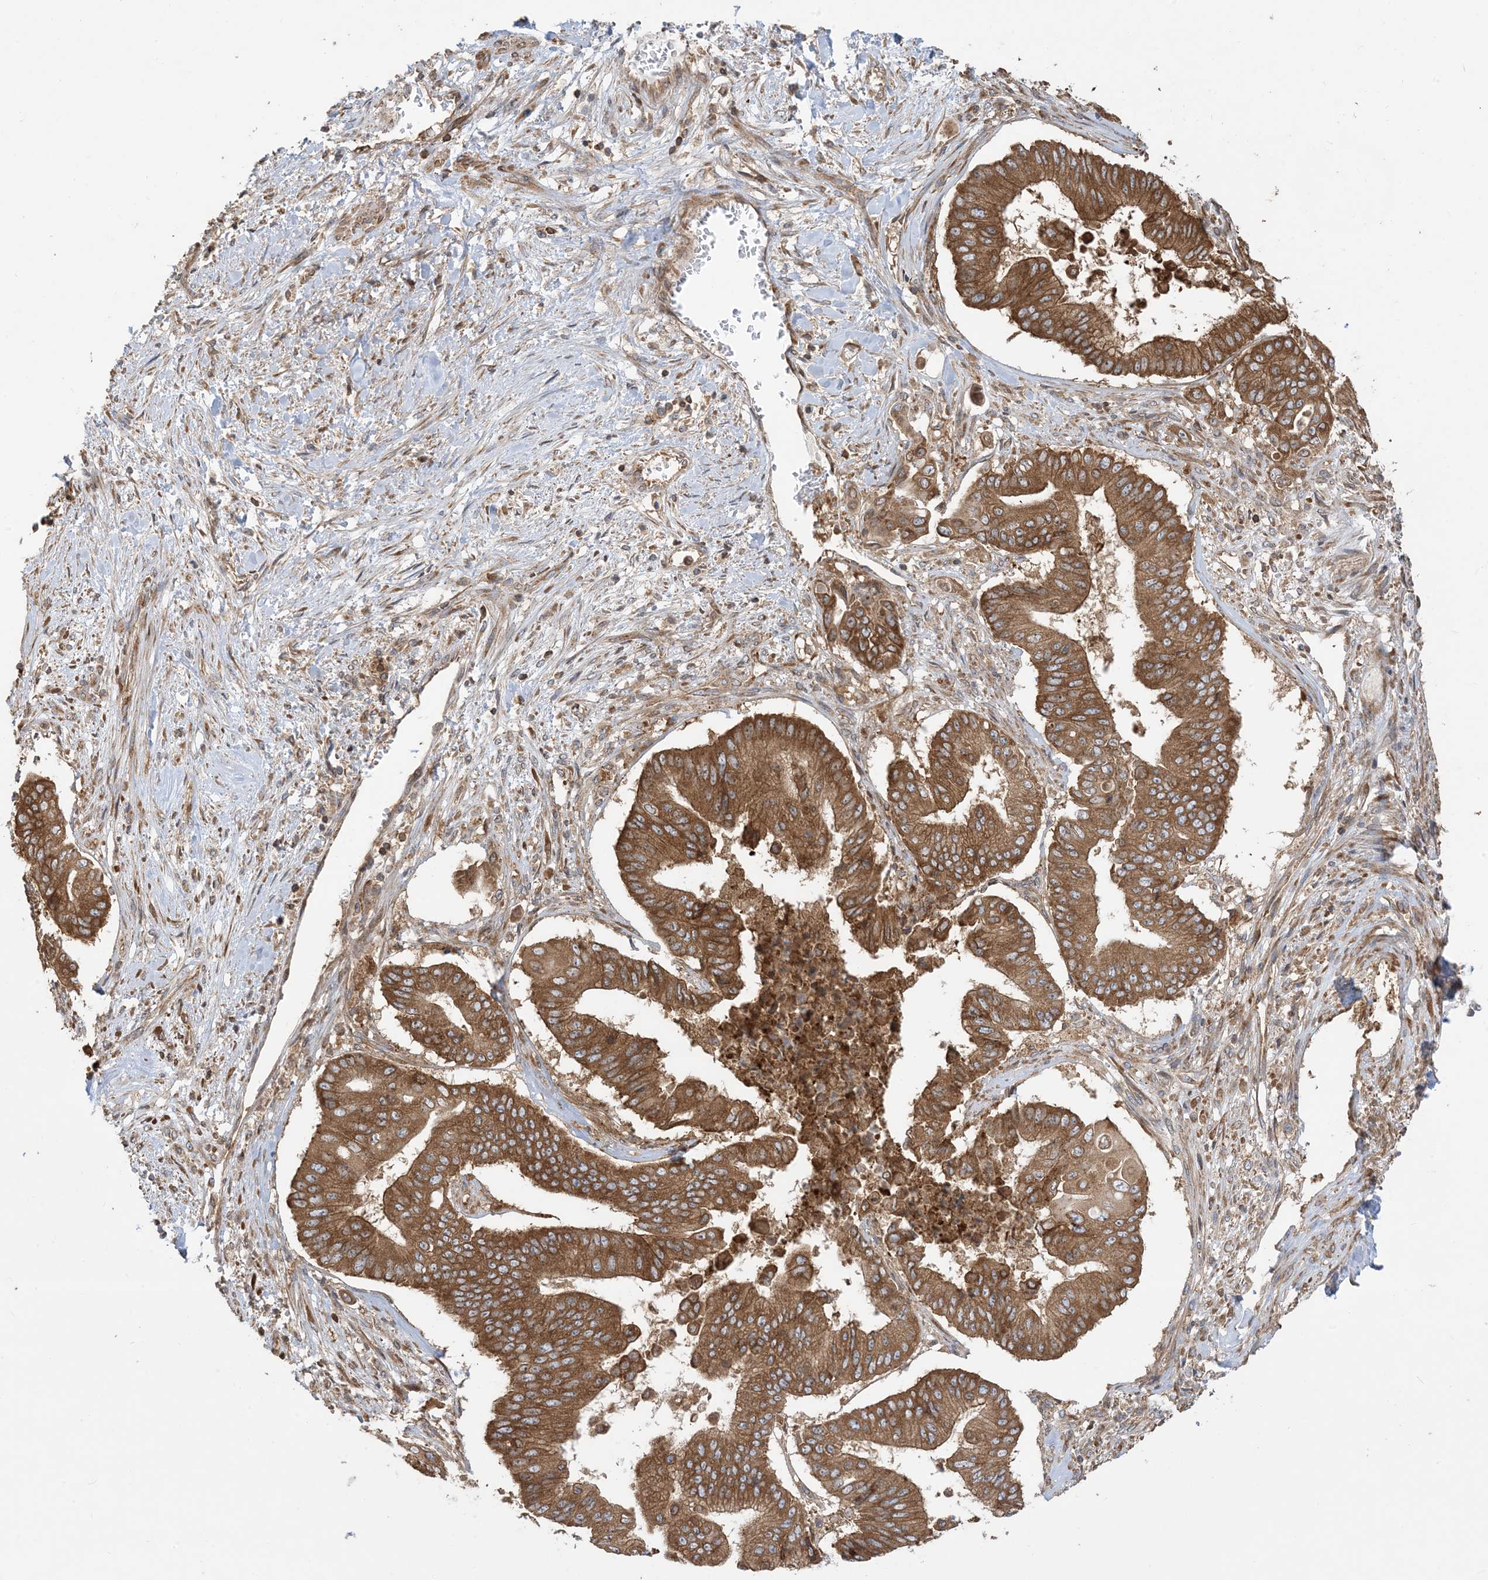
{"staining": {"intensity": "moderate", "quantity": ">75%", "location": "cytoplasmic/membranous,nuclear"}, "tissue": "pancreatic cancer", "cell_type": "Tumor cells", "image_type": "cancer", "snomed": [{"axis": "morphology", "description": "Adenocarcinoma, NOS"}, {"axis": "topography", "description": "Pancreas"}], "caption": "Immunohistochemical staining of pancreatic cancer (adenocarcinoma) reveals medium levels of moderate cytoplasmic/membranous and nuclear protein positivity in about >75% of tumor cells. (Brightfield microscopy of DAB IHC at high magnification).", "gene": "SRP72", "patient": {"sex": "female", "age": 77}}